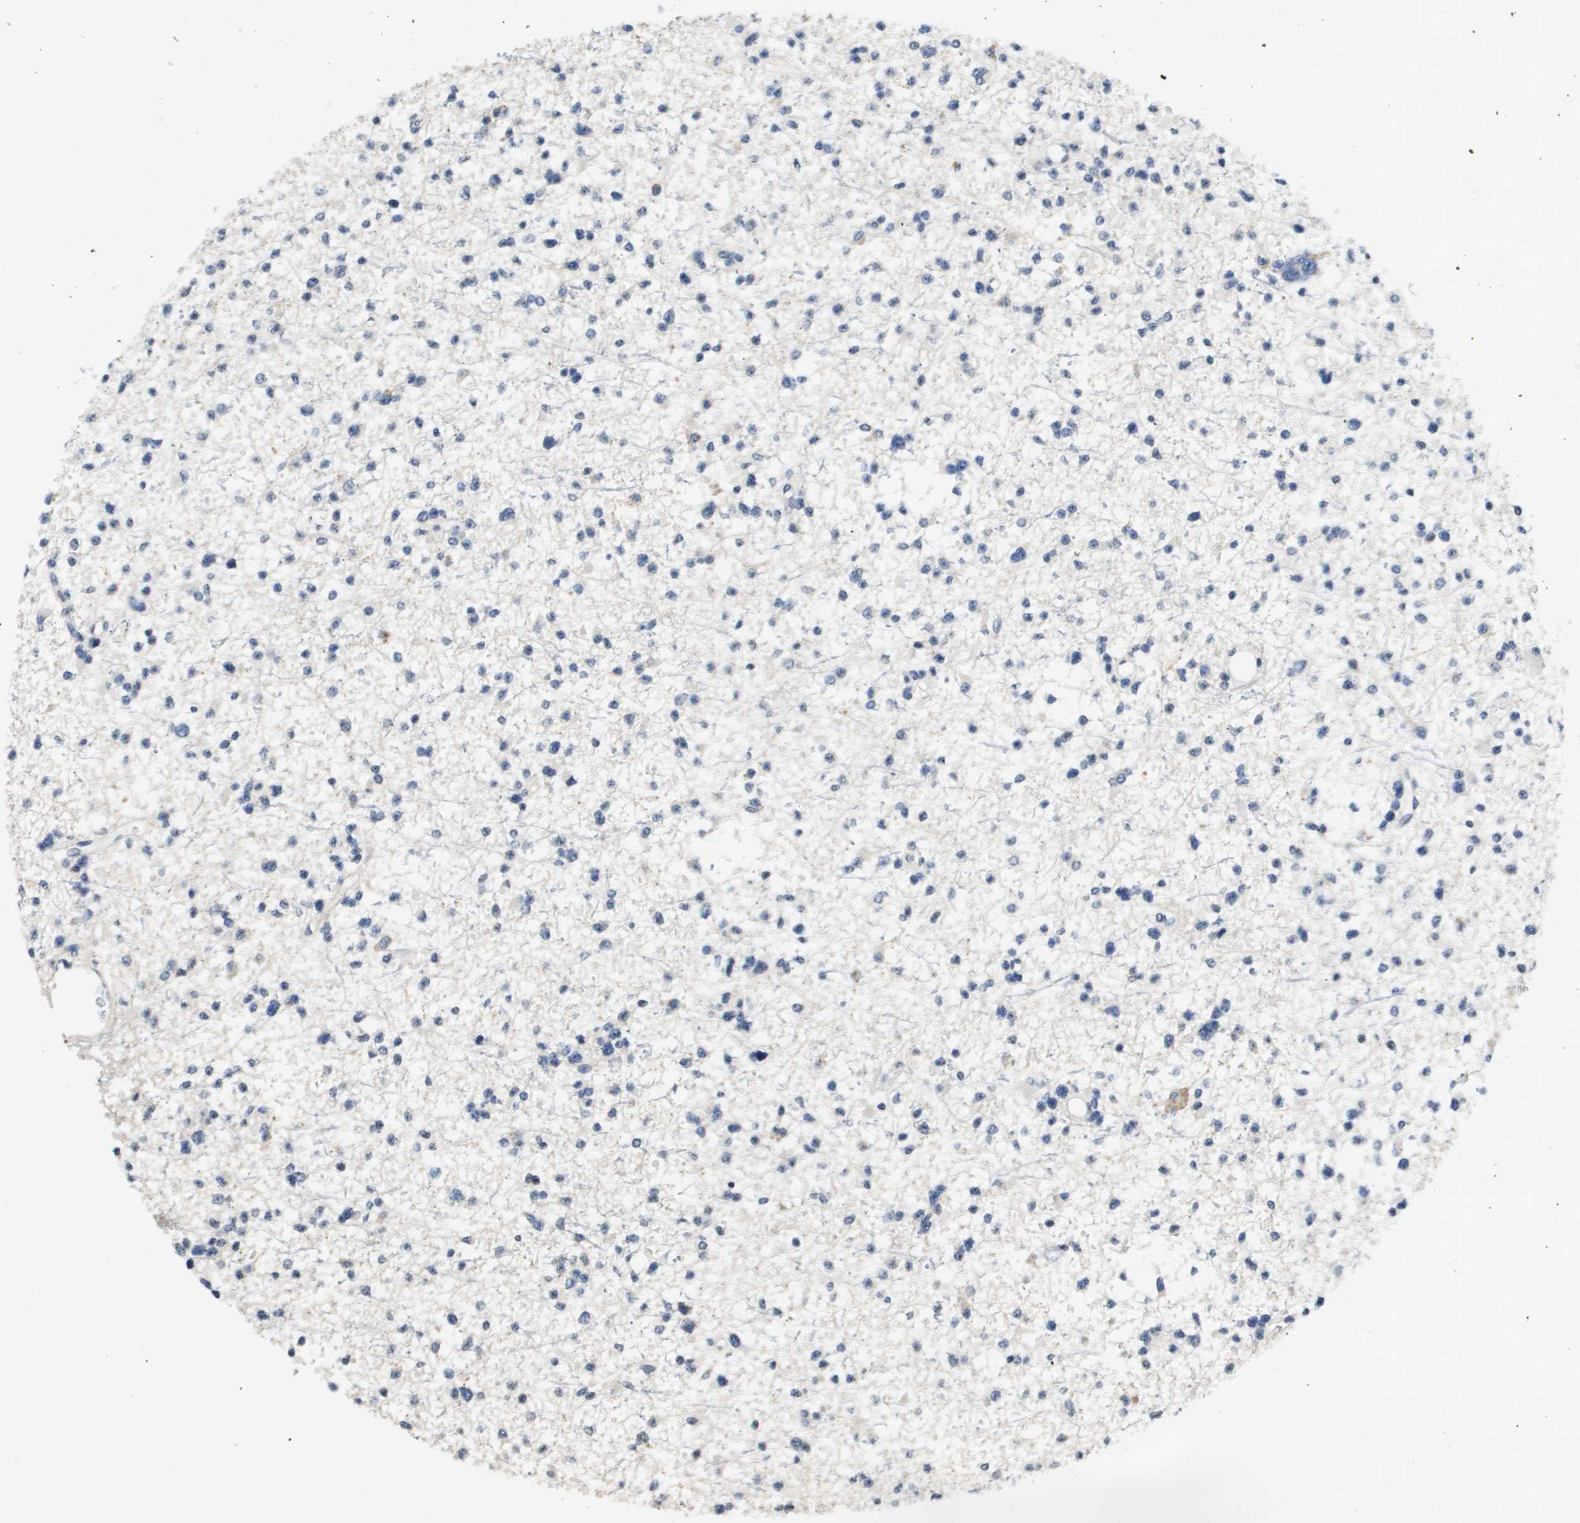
{"staining": {"intensity": "negative", "quantity": "none", "location": "none"}, "tissue": "glioma", "cell_type": "Tumor cells", "image_type": "cancer", "snomed": [{"axis": "morphology", "description": "Glioma, malignant, Low grade"}, {"axis": "topography", "description": "Brain"}], "caption": "High power microscopy micrograph of an immunohistochemistry histopathology image of malignant glioma (low-grade), revealing no significant positivity in tumor cells.", "gene": "CAPN11", "patient": {"sex": "female", "age": 22}}